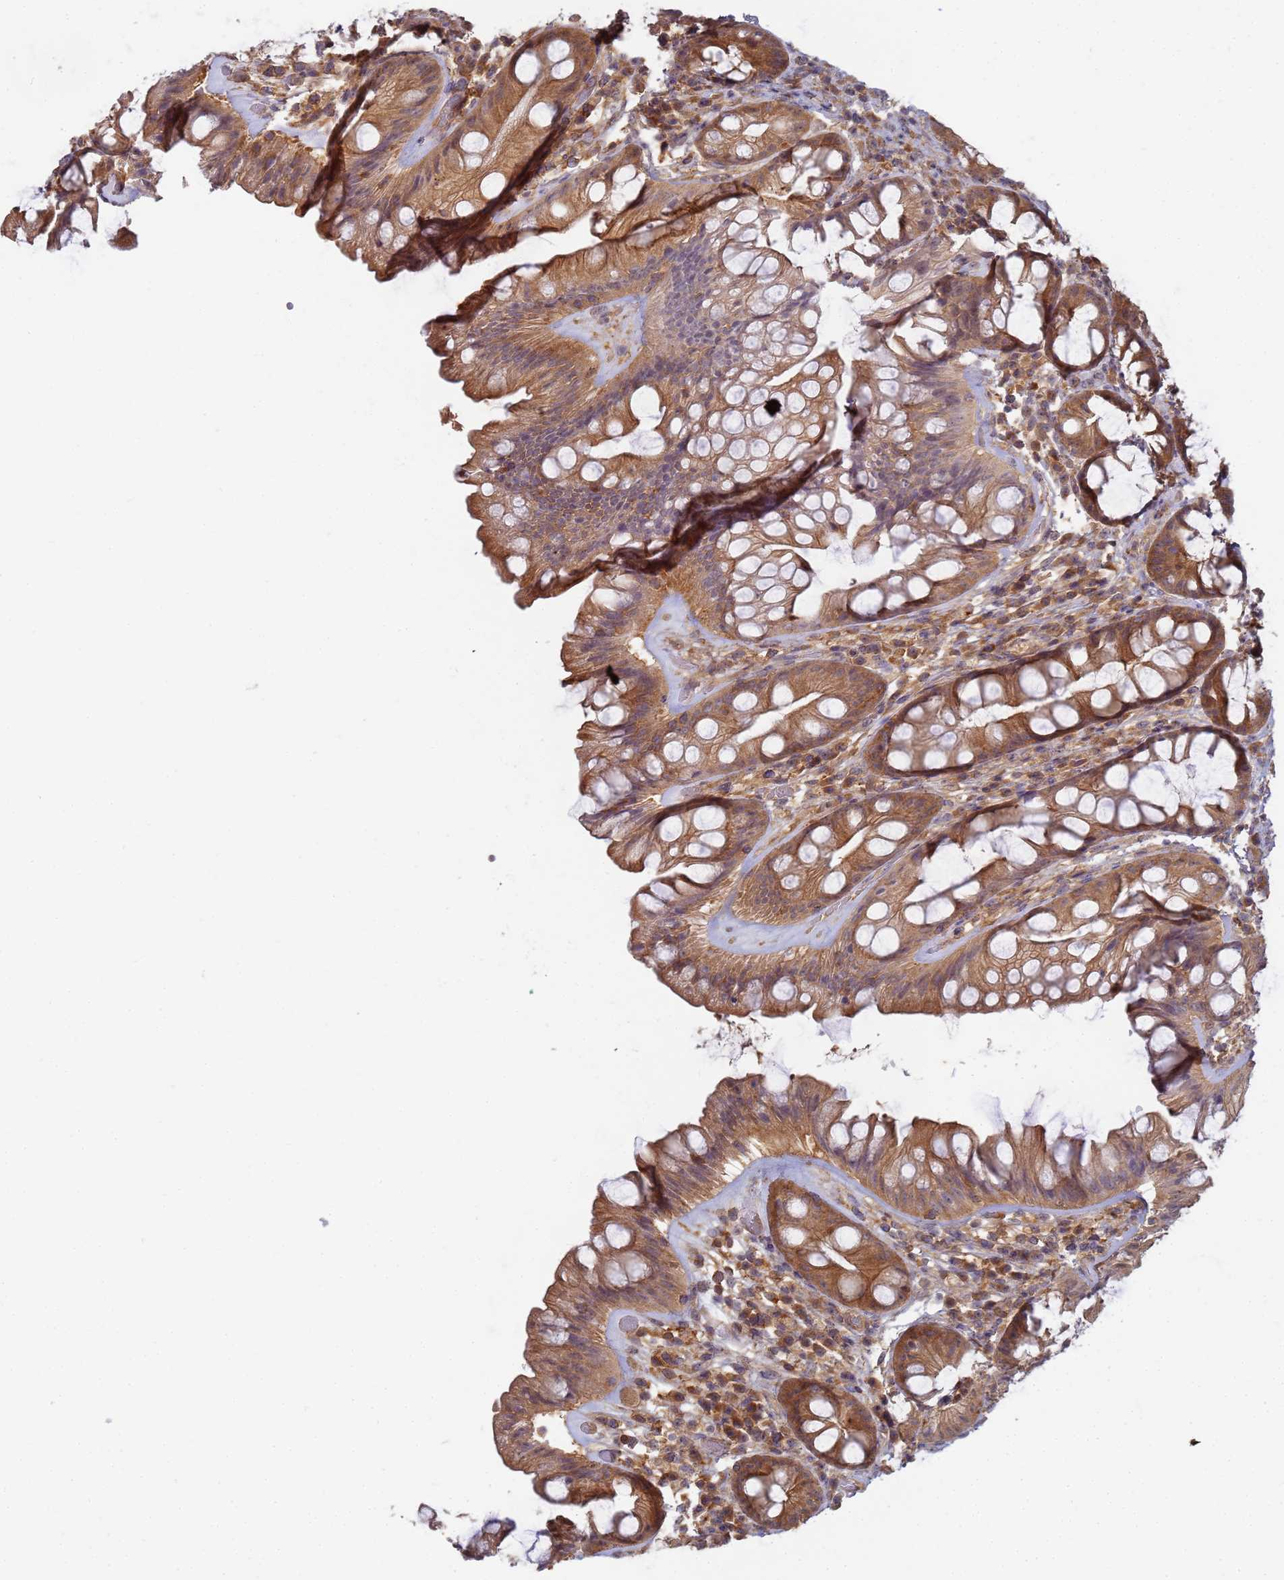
{"staining": {"intensity": "moderate", "quantity": ">75%", "location": "cytoplasmic/membranous"}, "tissue": "rectum", "cell_type": "Glandular cells", "image_type": "normal", "snomed": [{"axis": "morphology", "description": "Normal tissue, NOS"}, {"axis": "topography", "description": "Rectum"}], "caption": "Brown immunohistochemical staining in unremarkable rectum shows moderate cytoplasmic/membranous positivity in approximately >75% of glandular cells. (Brightfield microscopy of DAB IHC at high magnification).", "gene": "SHARPIN", "patient": {"sex": "male", "age": 74}}